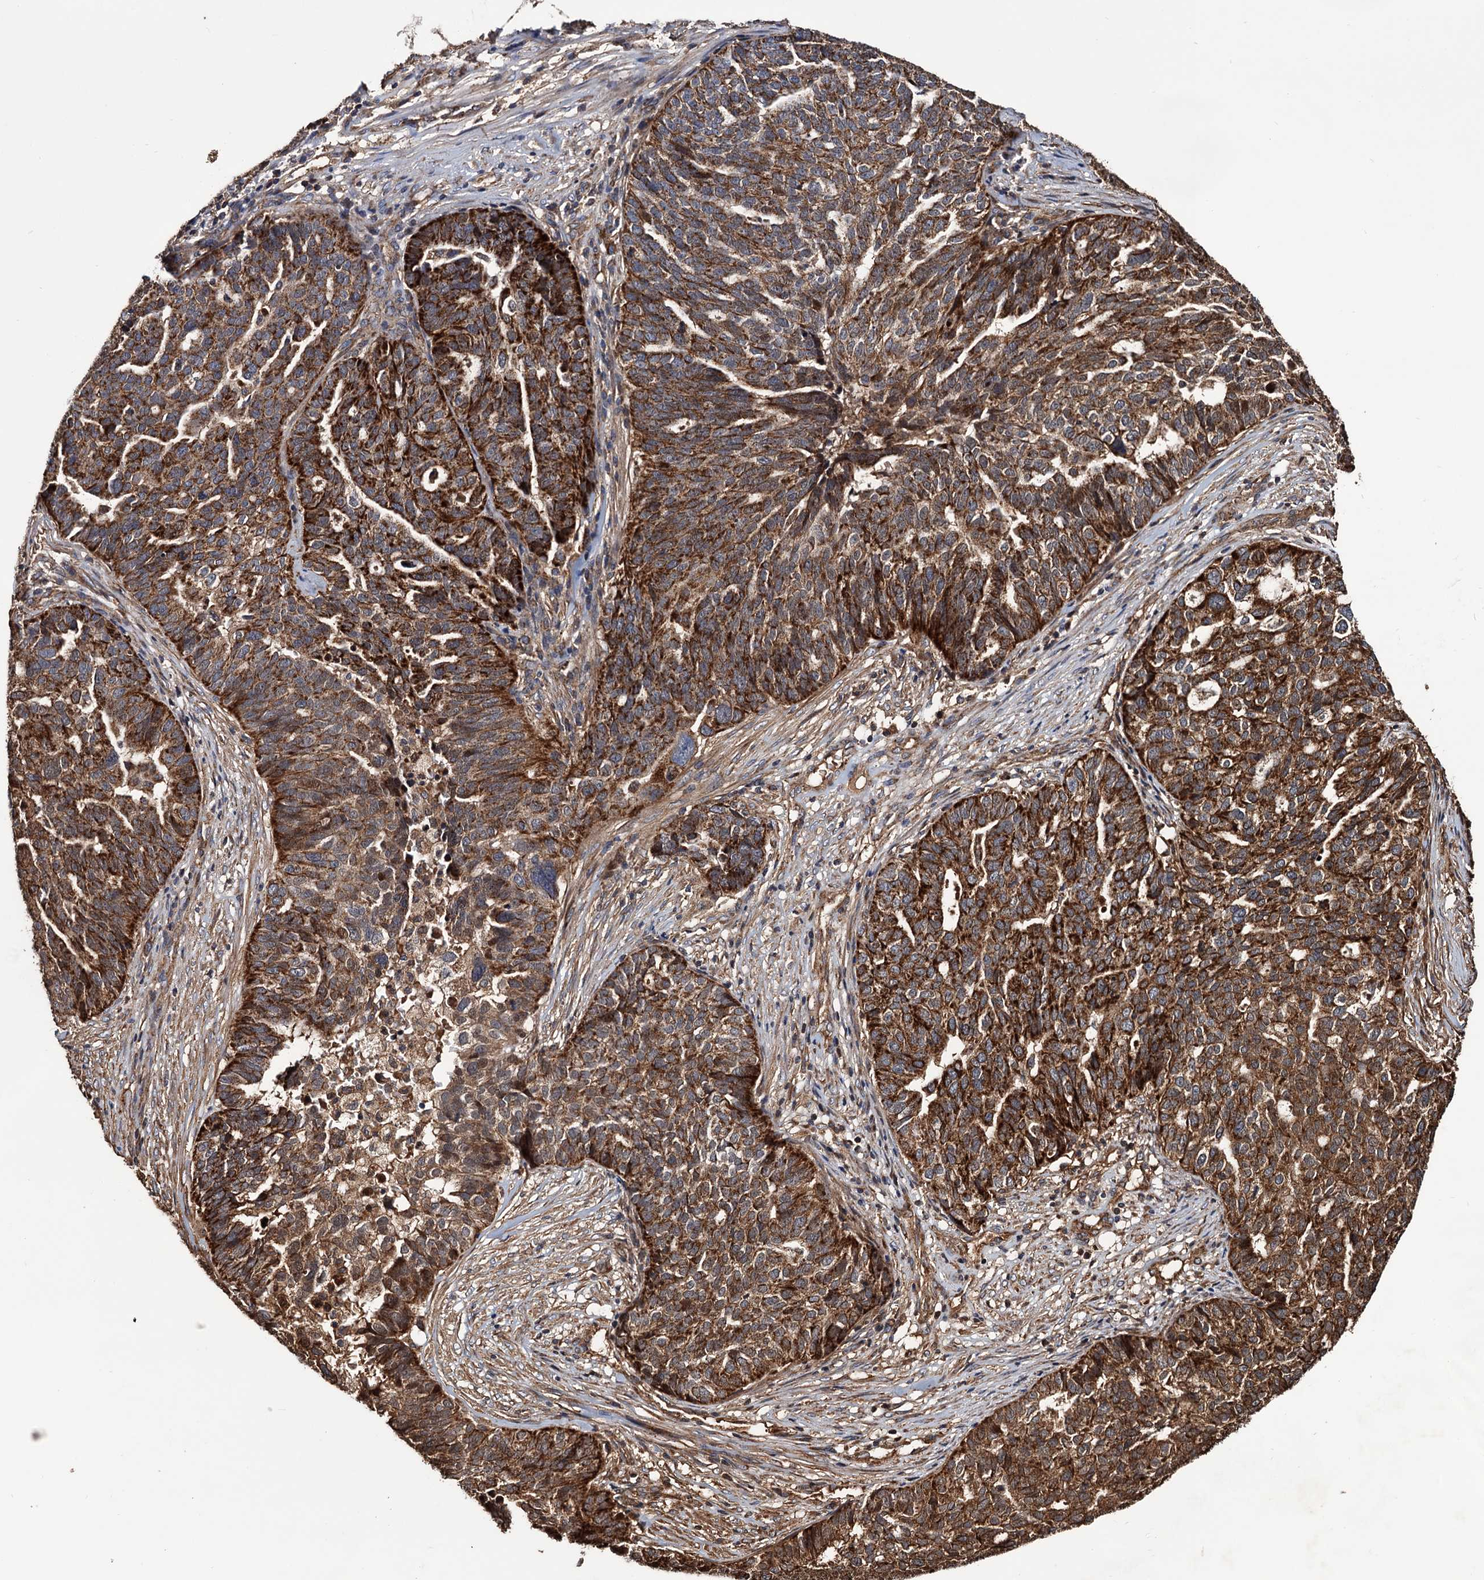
{"staining": {"intensity": "strong", "quantity": ">75%", "location": "cytoplasmic/membranous"}, "tissue": "ovarian cancer", "cell_type": "Tumor cells", "image_type": "cancer", "snomed": [{"axis": "morphology", "description": "Cystadenocarcinoma, serous, NOS"}, {"axis": "topography", "description": "Ovary"}], "caption": "Protein expression by IHC reveals strong cytoplasmic/membranous positivity in about >75% of tumor cells in ovarian cancer (serous cystadenocarcinoma).", "gene": "MRPL42", "patient": {"sex": "female", "age": 59}}